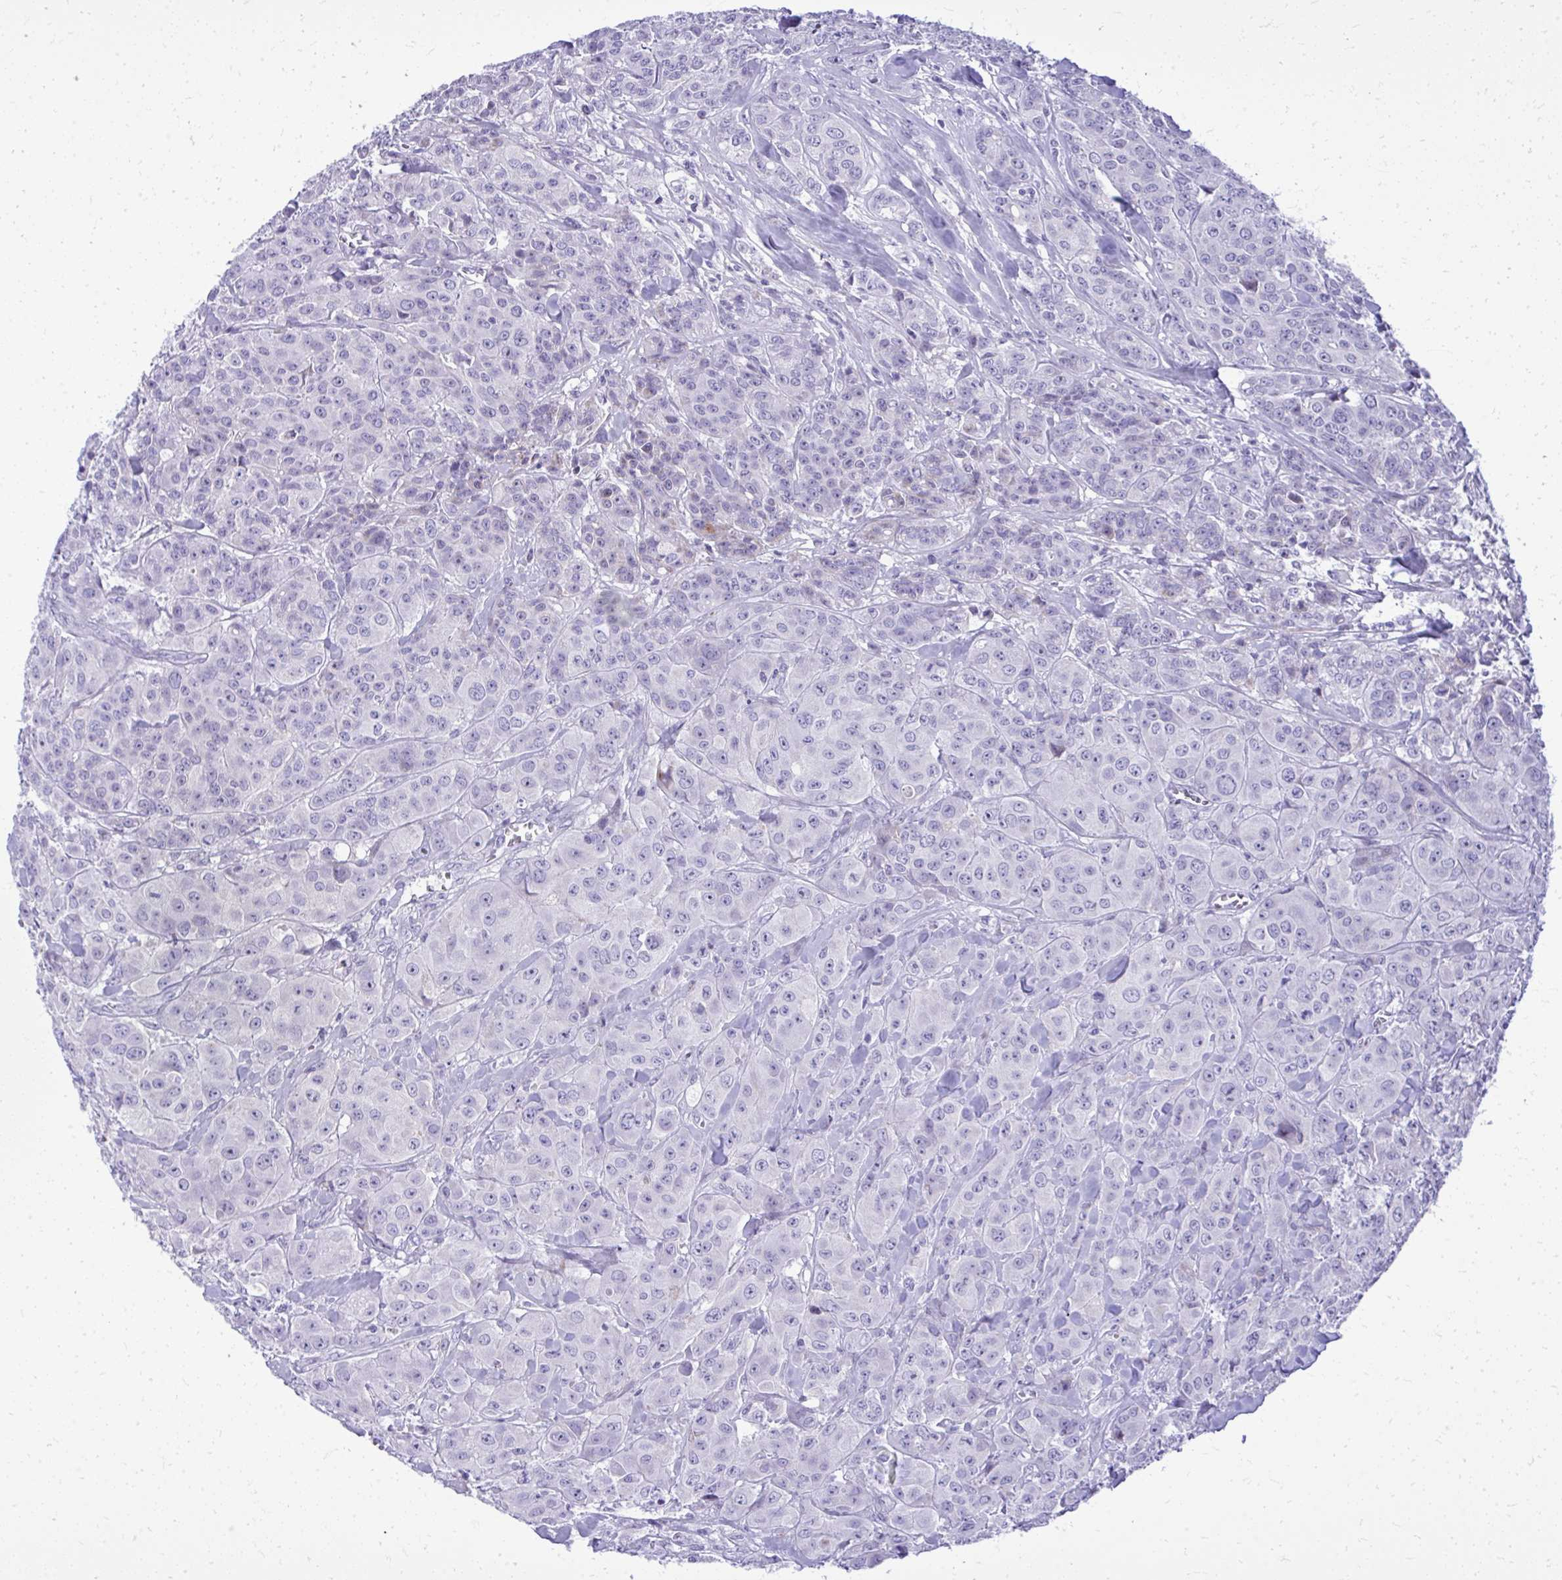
{"staining": {"intensity": "negative", "quantity": "none", "location": "none"}, "tissue": "breast cancer", "cell_type": "Tumor cells", "image_type": "cancer", "snomed": [{"axis": "morphology", "description": "Normal tissue, NOS"}, {"axis": "morphology", "description": "Duct carcinoma"}, {"axis": "topography", "description": "Breast"}], "caption": "The image shows no staining of tumor cells in intraductal carcinoma (breast).", "gene": "BCL6B", "patient": {"sex": "female", "age": 43}}